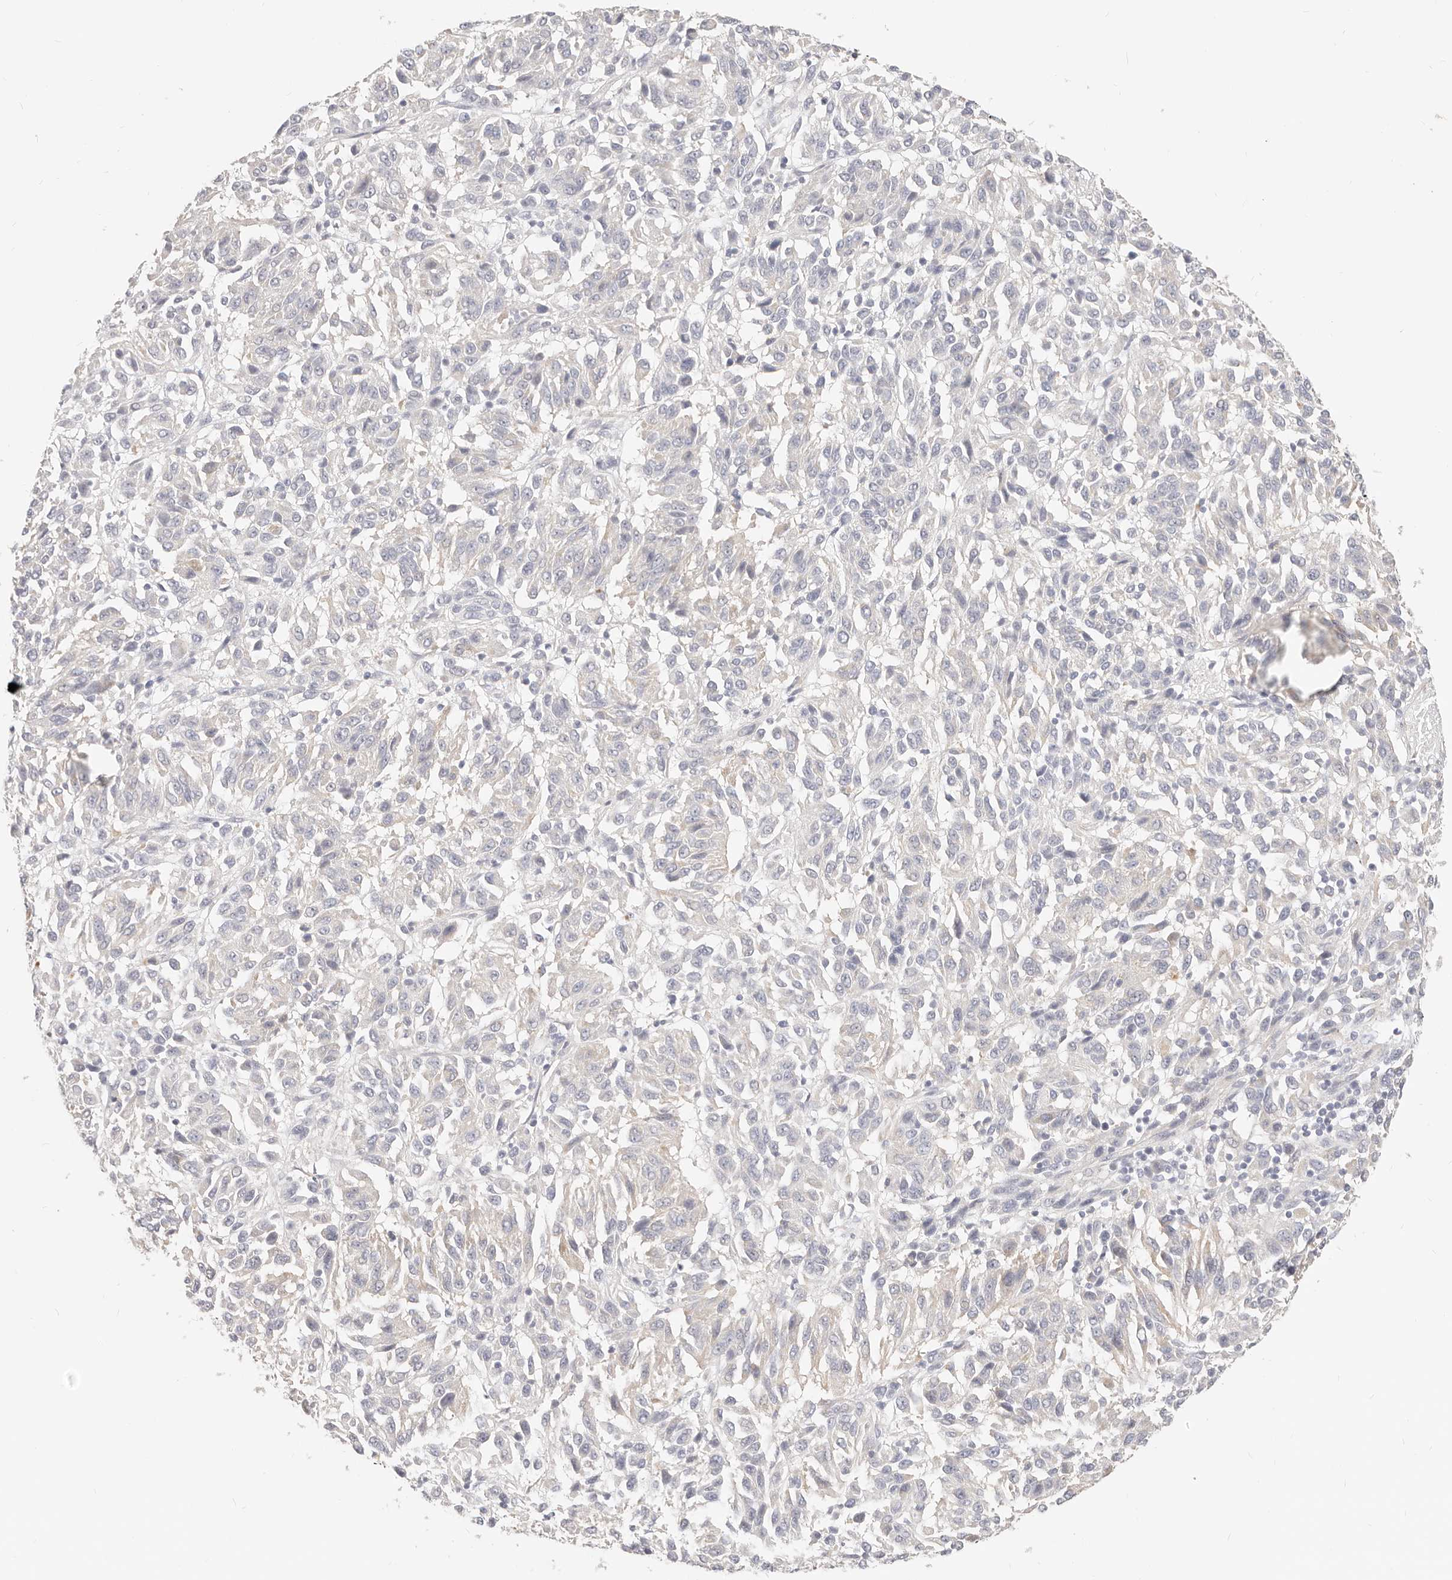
{"staining": {"intensity": "weak", "quantity": "<25%", "location": "cytoplasmic/membranous"}, "tissue": "melanoma", "cell_type": "Tumor cells", "image_type": "cancer", "snomed": [{"axis": "morphology", "description": "Malignant melanoma, NOS"}, {"axis": "topography", "description": "Skin"}], "caption": "The histopathology image displays no significant expression in tumor cells of melanoma.", "gene": "DTNBP1", "patient": {"sex": "female", "age": 82}}